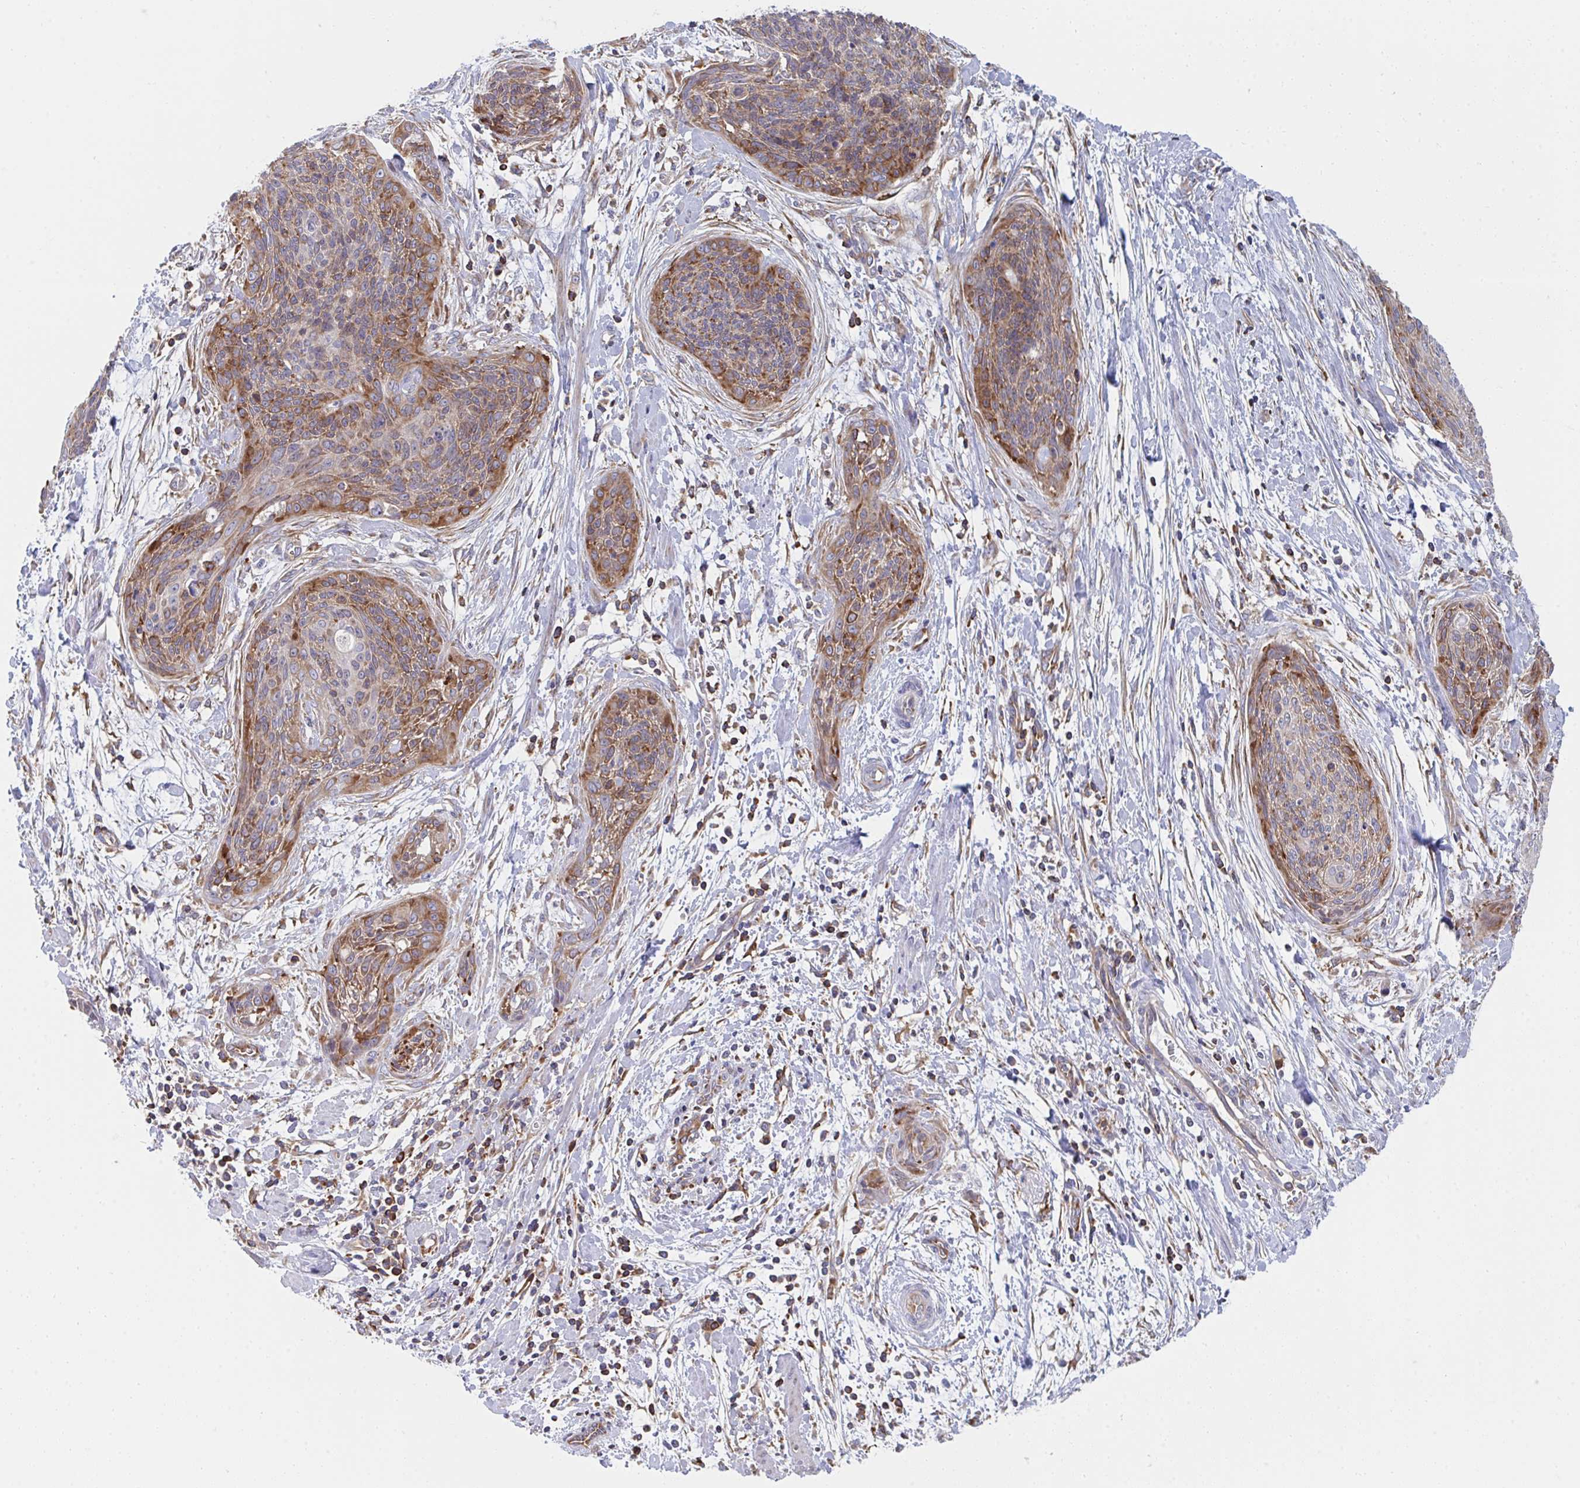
{"staining": {"intensity": "moderate", "quantity": "25%-75%", "location": "cytoplasmic/membranous"}, "tissue": "cervical cancer", "cell_type": "Tumor cells", "image_type": "cancer", "snomed": [{"axis": "morphology", "description": "Squamous cell carcinoma, NOS"}, {"axis": "topography", "description": "Cervix"}], "caption": "Protein expression analysis of squamous cell carcinoma (cervical) displays moderate cytoplasmic/membranous staining in approximately 25%-75% of tumor cells. (DAB IHC with brightfield microscopy, high magnification).", "gene": "WNK1", "patient": {"sex": "female", "age": 55}}